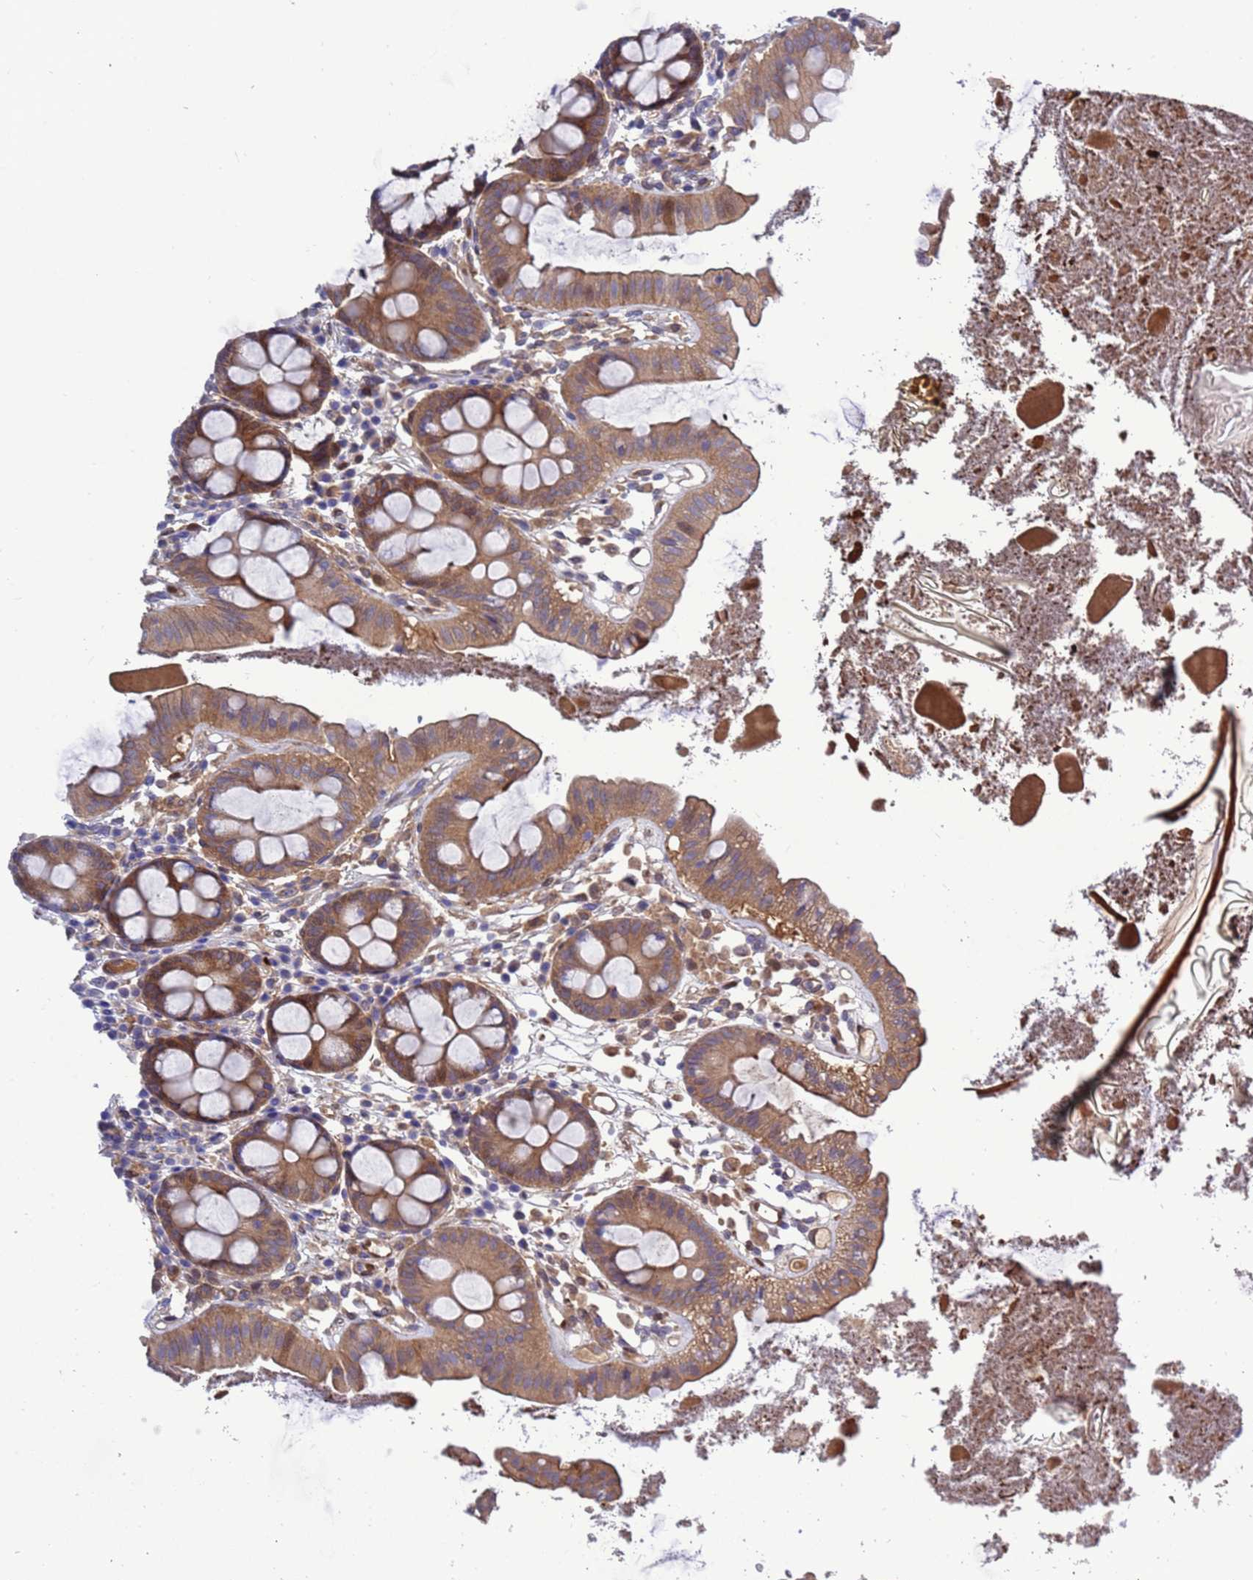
{"staining": {"intensity": "strong", "quantity": ">75%", "location": "cytoplasmic/membranous,nuclear"}, "tissue": "colon", "cell_type": "Endothelial cells", "image_type": "normal", "snomed": [{"axis": "morphology", "description": "Normal tissue, NOS"}, {"axis": "topography", "description": "Colon"}], "caption": "Colon was stained to show a protein in brown. There is high levels of strong cytoplasmic/membranous,nuclear expression in approximately >75% of endothelial cells. Ihc stains the protein of interest in brown and the nuclei are stained blue.", "gene": "FOXRED1", "patient": {"sex": "male", "age": 84}}